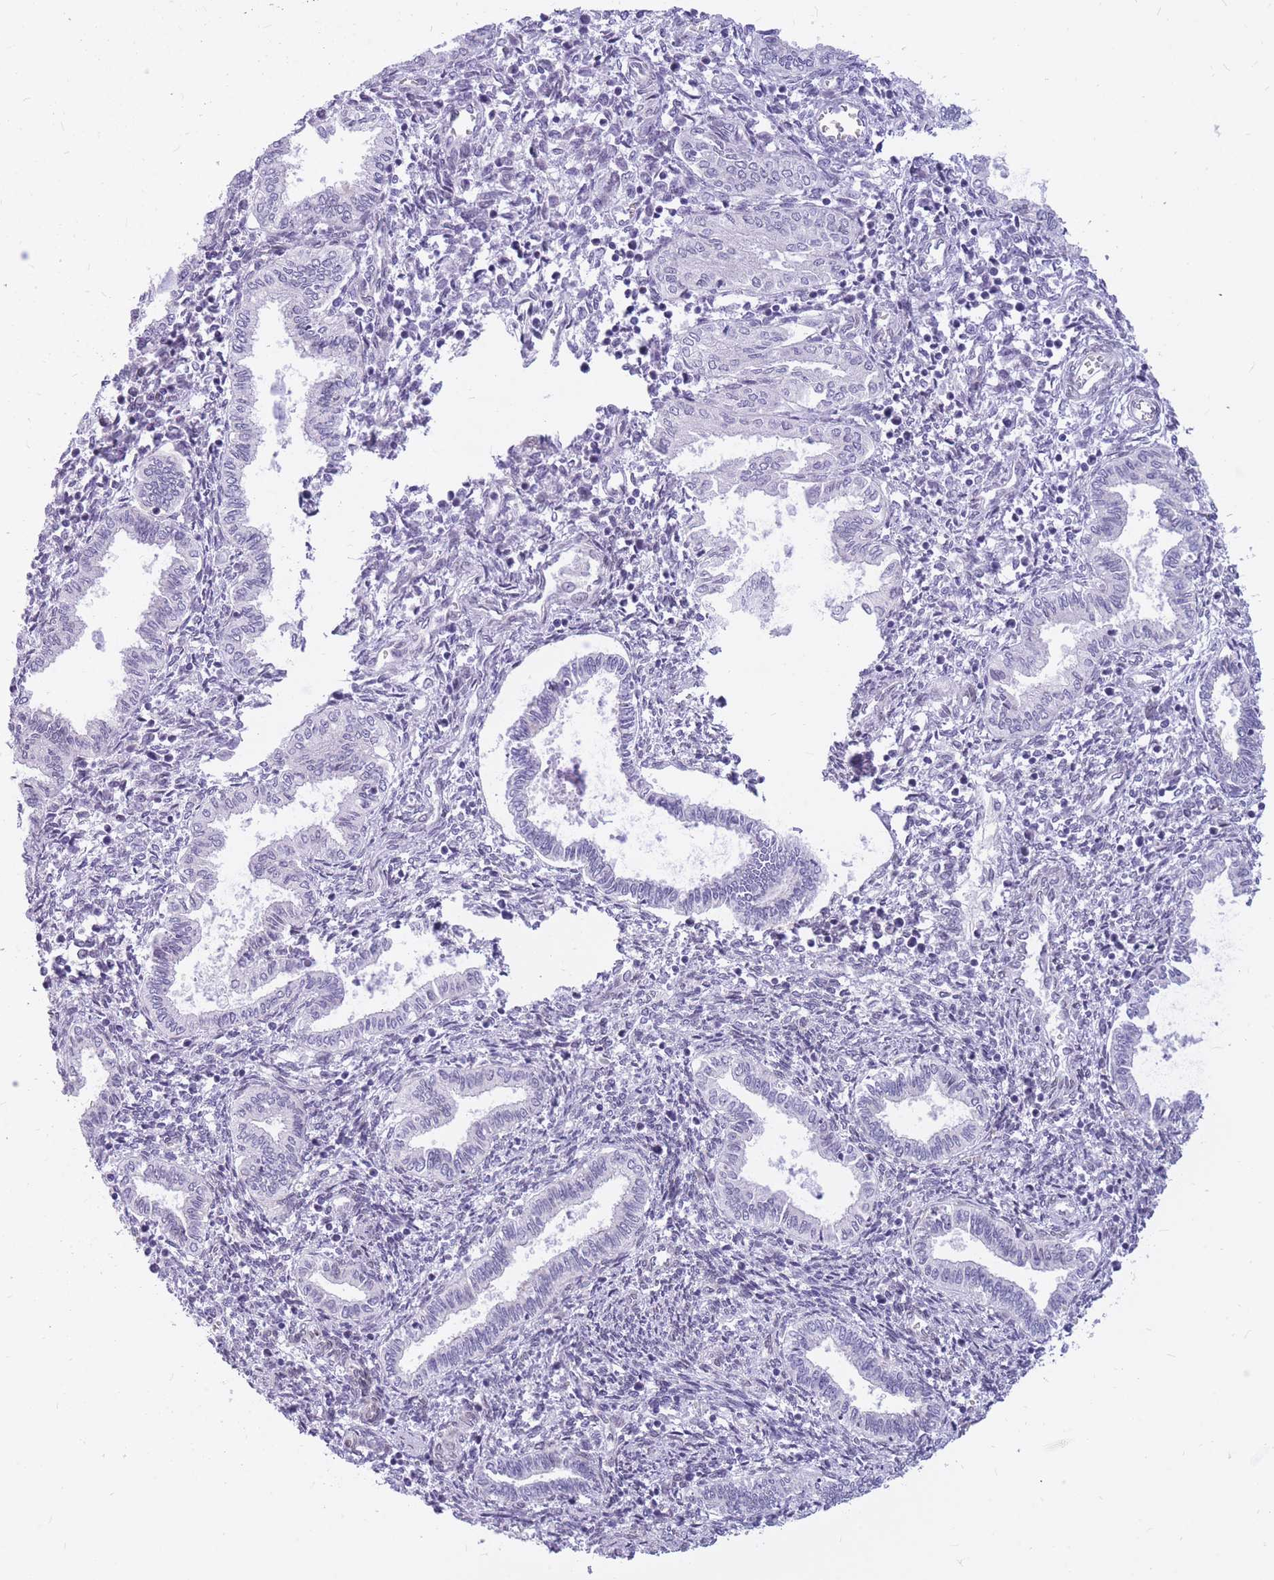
{"staining": {"intensity": "negative", "quantity": "none", "location": "none"}, "tissue": "endometrium", "cell_type": "Cells in endometrial stroma", "image_type": "normal", "snomed": [{"axis": "morphology", "description": "Normal tissue, NOS"}, {"axis": "topography", "description": "Endometrium"}], "caption": "Cells in endometrial stroma show no significant positivity in unremarkable endometrium.", "gene": "HOOK2", "patient": {"sex": "female", "age": 37}}